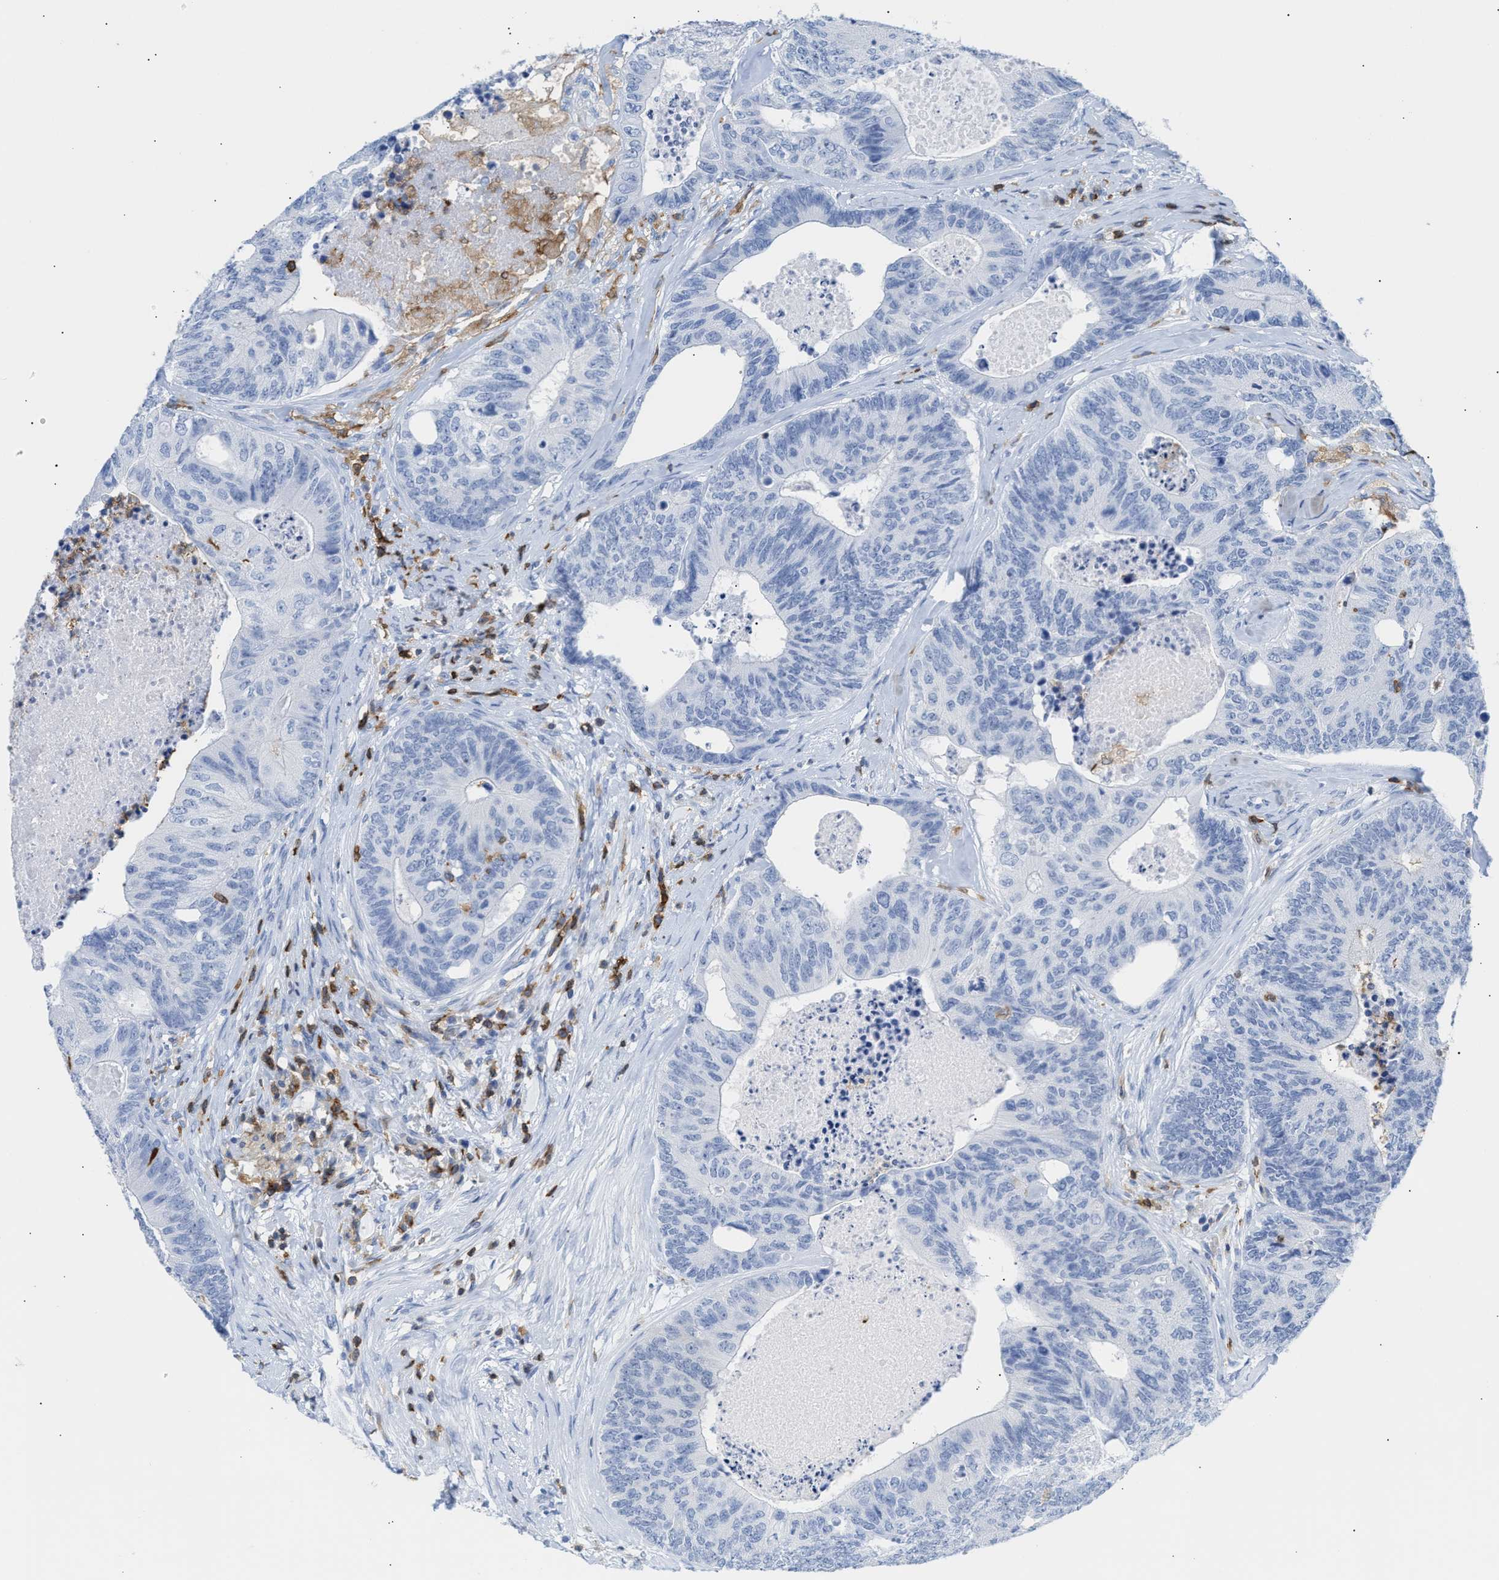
{"staining": {"intensity": "negative", "quantity": "none", "location": "none"}, "tissue": "colorectal cancer", "cell_type": "Tumor cells", "image_type": "cancer", "snomed": [{"axis": "morphology", "description": "Adenocarcinoma, NOS"}, {"axis": "topography", "description": "Colon"}], "caption": "Adenocarcinoma (colorectal) was stained to show a protein in brown. There is no significant positivity in tumor cells.", "gene": "LCP1", "patient": {"sex": "female", "age": 67}}